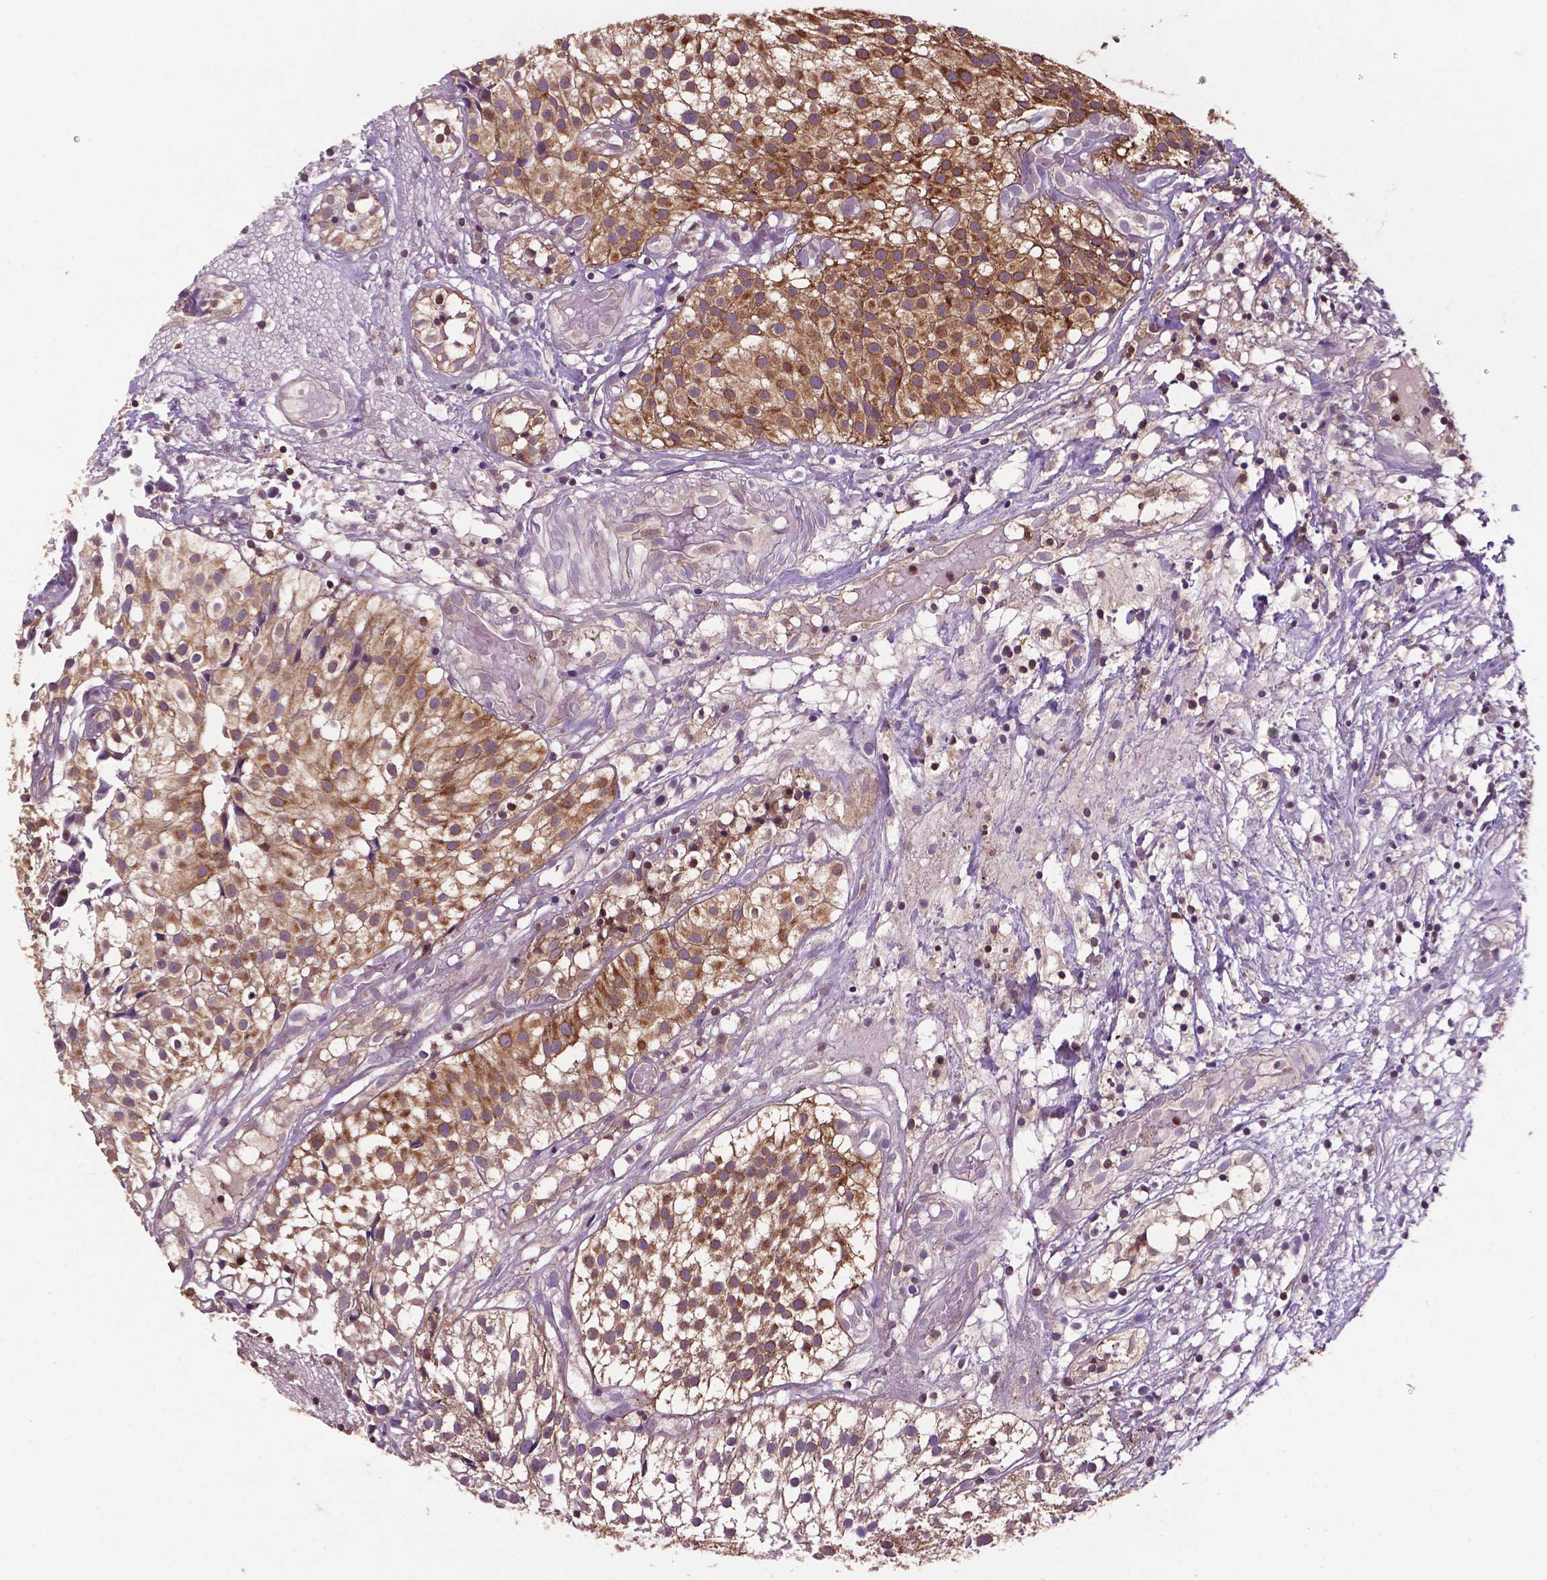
{"staining": {"intensity": "moderate", "quantity": ">75%", "location": "cytoplasmic/membranous"}, "tissue": "urothelial cancer", "cell_type": "Tumor cells", "image_type": "cancer", "snomed": [{"axis": "morphology", "description": "Urothelial carcinoma, Low grade"}, {"axis": "topography", "description": "Urinary bladder"}], "caption": "This image reveals immunohistochemistry (IHC) staining of human urothelial cancer, with medium moderate cytoplasmic/membranous staining in about >75% of tumor cells.", "gene": "SMAD3", "patient": {"sex": "male", "age": 79}}